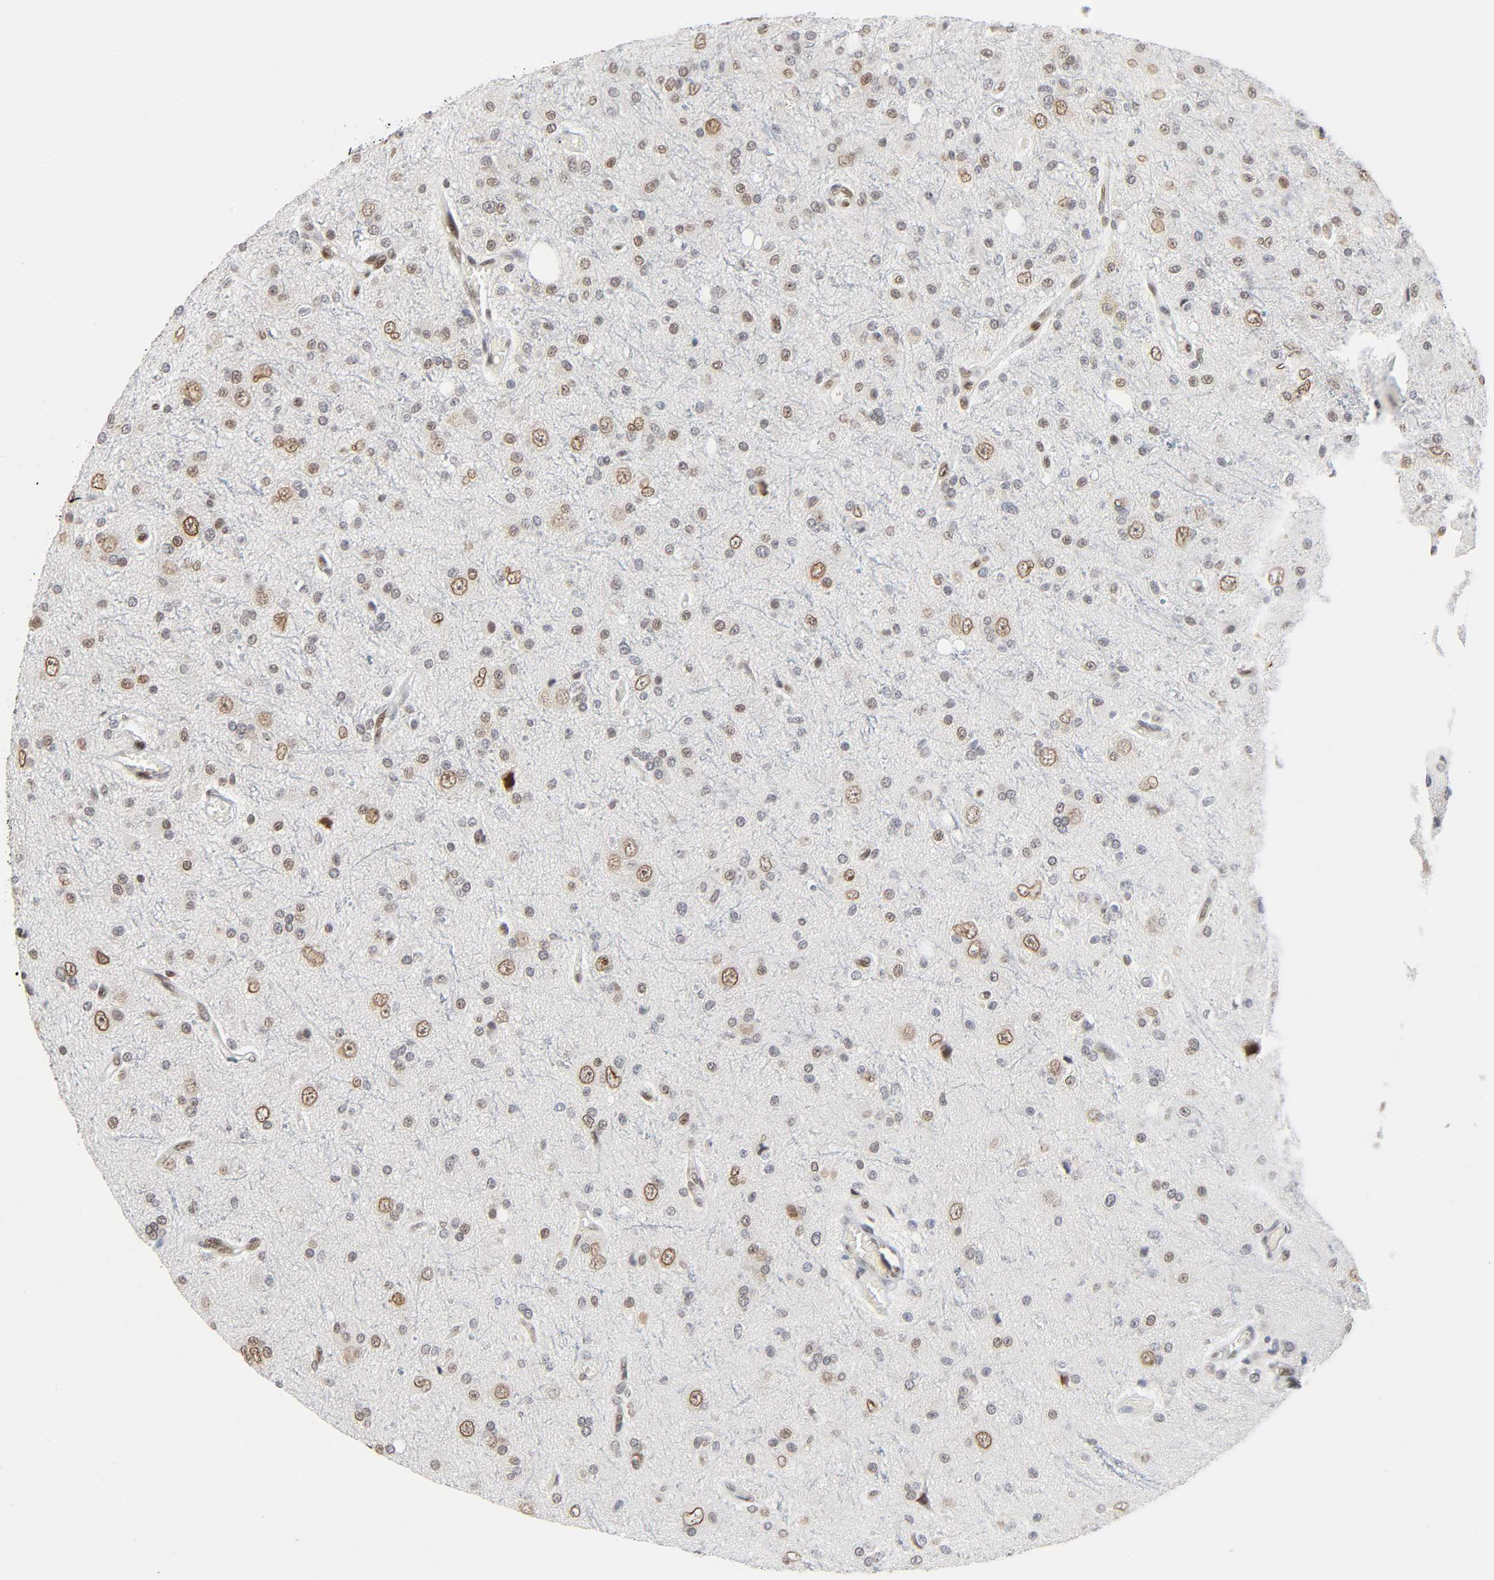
{"staining": {"intensity": "moderate", "quantity": "25%-75%", "location": "nuclear"}, "tissue": "glioma", "cell_type": "Tumor cells", "image_type": "cancer", "snomed": [{"axis": "morphology", "description": "Glioma, malignant, High grade"}, {"axis": "topography", "description": "Brain"}], "caption": "Immunohistochemical staining of glioma reveals moderate nuclear protein expression in approximately 25%-75% of tumor cells. (Stains: DAB in brown, nuclei in blue, Microscopy: brightfield microscopy at high magnification).", "gene": "SUMO1", "patient": {"sex": "male", "age": 47}}